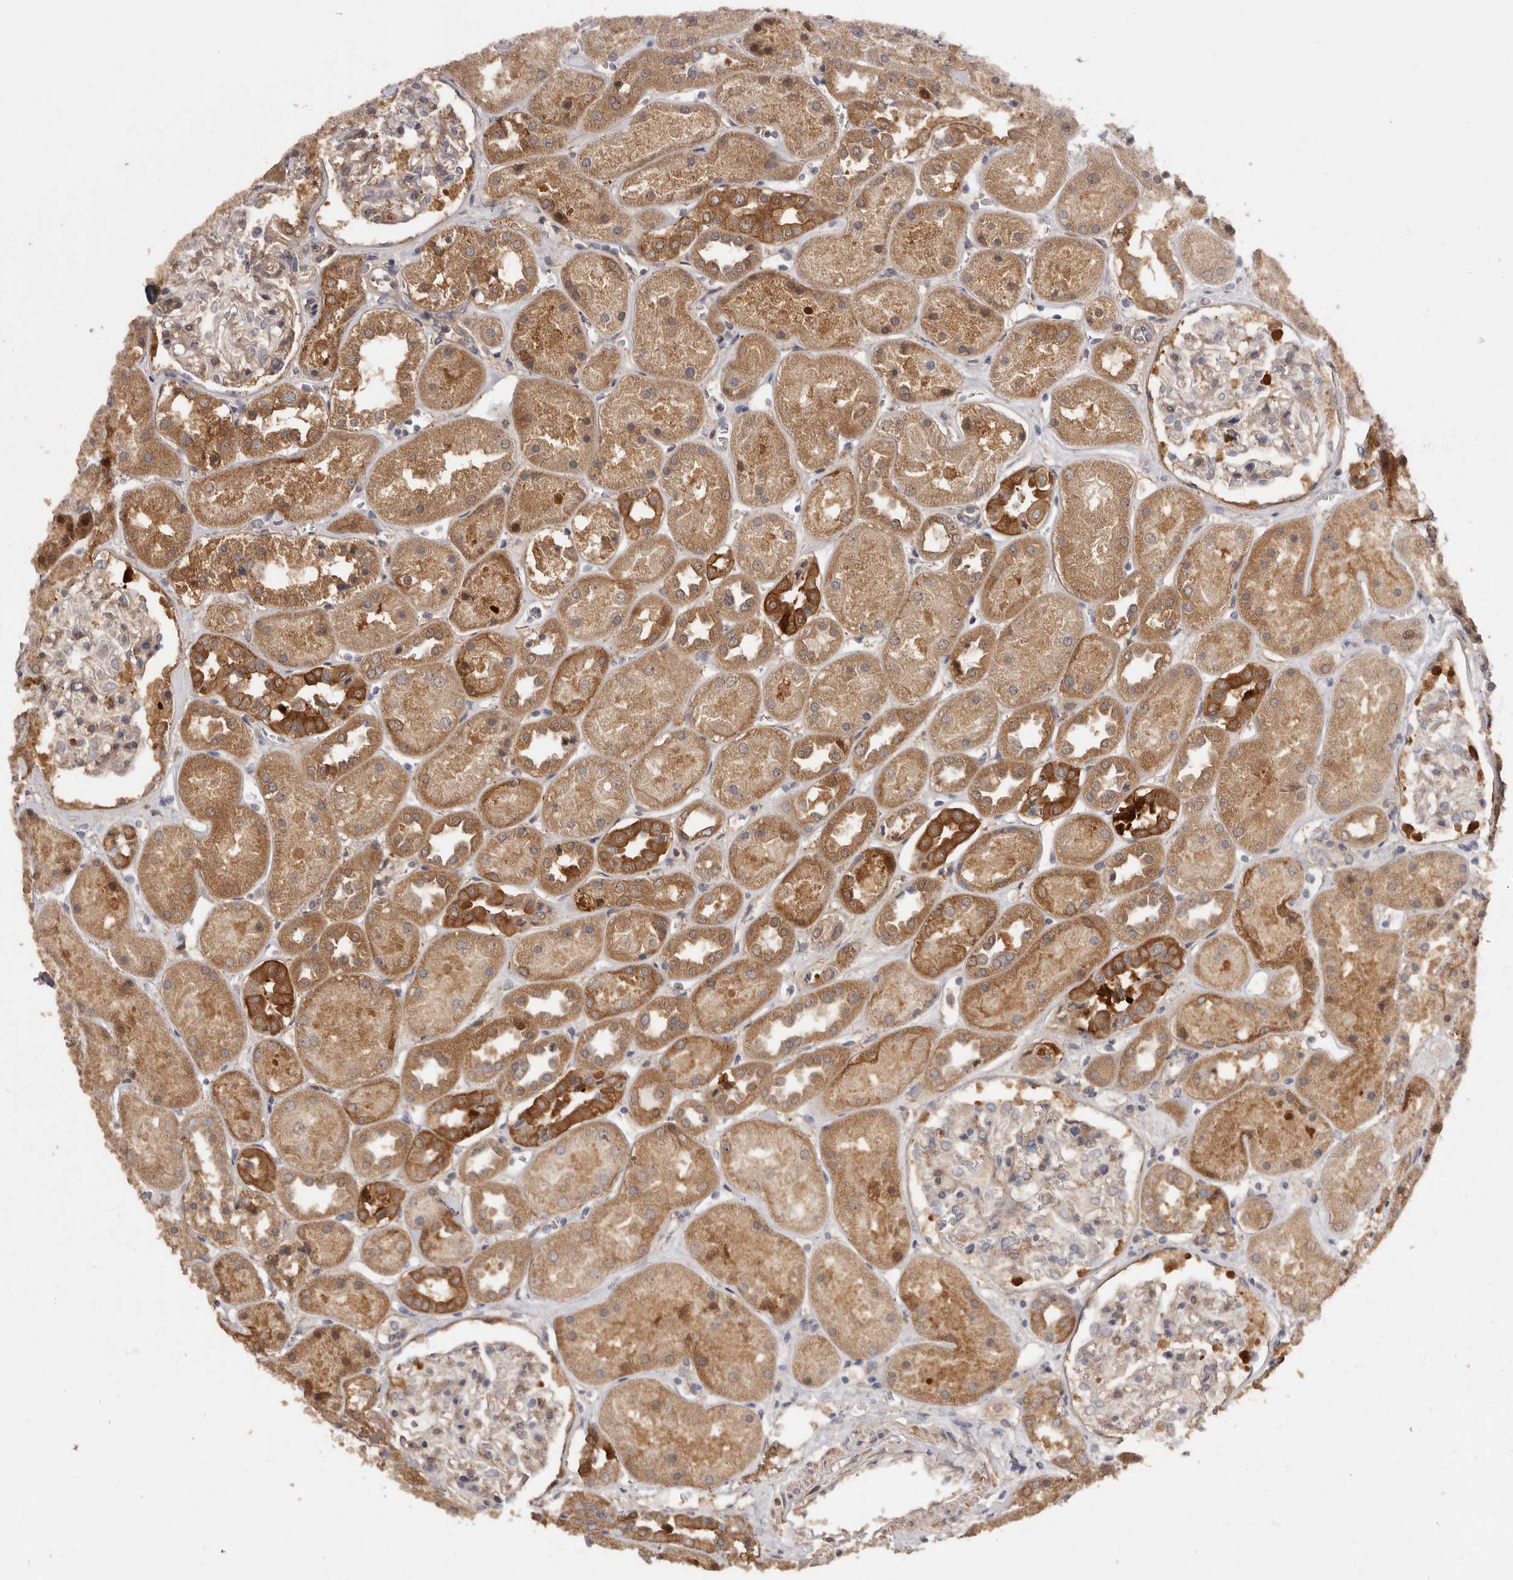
{"staining": {"intensity": "moderate", "quantity": "<25%", "location": "cytoplasmic/membranous"}, "tissue": "kidney", "cell_type": "Cells in glomeruli", "image_type": "normal", "snomed": [{"axis": "morphology", "description": "Normal tissue, NOS"}, {"axis": "topography", "description": "Kidney"}], "caption": "Kidney stained with immunohistochemistry reveals moderate cytoplasmic/membranous positivity in approximately <25% of cells in glomeruli. (IHC, brightfield microscopy, high magnification).", "gene": "COQ8B", "patient": {"sex": "male", "age": 70}}